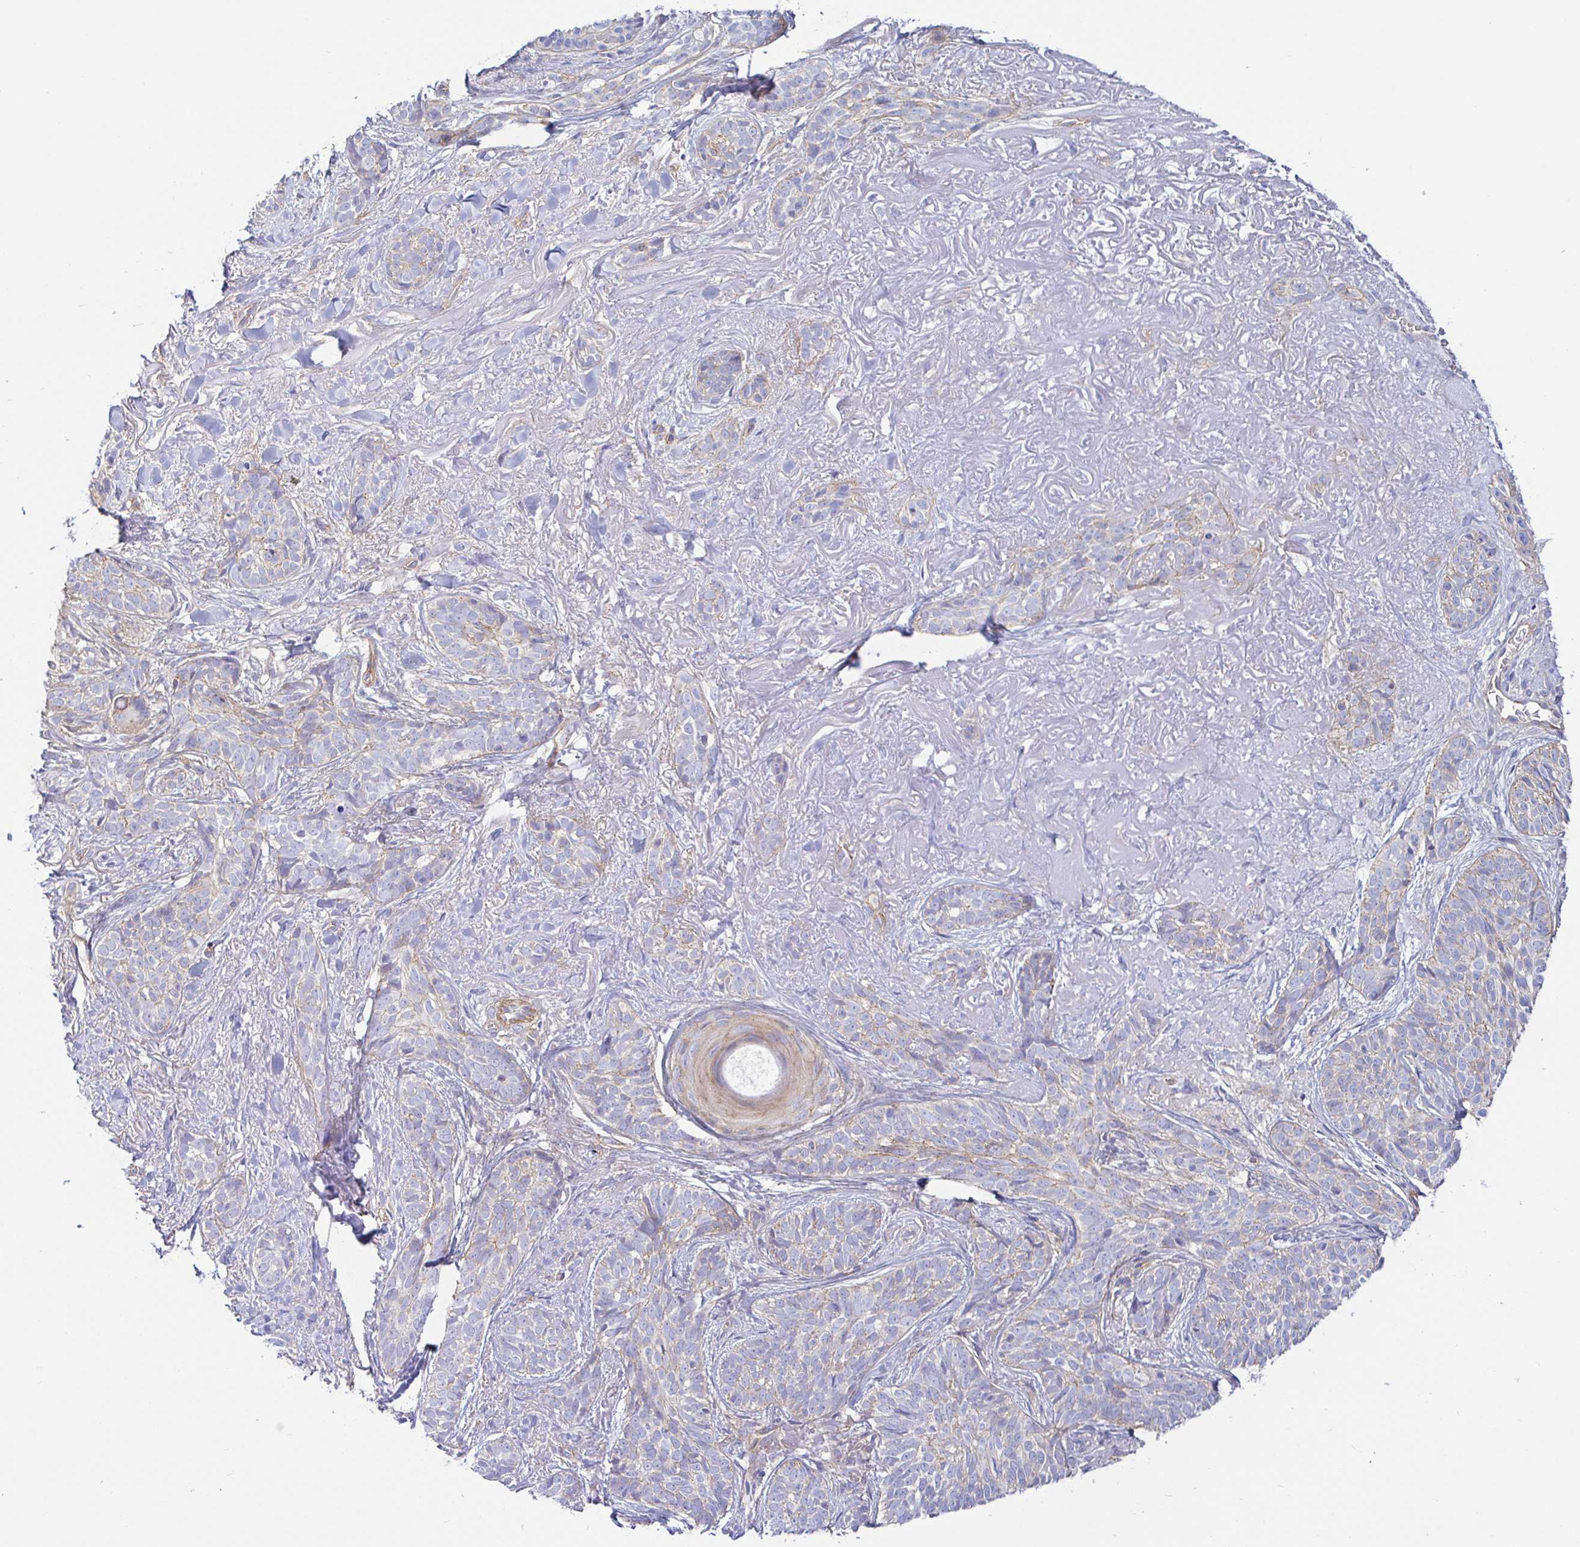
{"staining": {"intensity": "negative", "quantity": "none", "location": "none"}, "tissue": "skin cancer", "cell_type": "Tumor cells", "image_type": "cancer", "snomed": [{"axis": "morphology", "description": "Basal cell carcinoma"}, {"axis": "morphology", "description": "BCC, high aggressive"}, {"axis": "topography", "description": "Skin"}], "caption": "Human skin cancer stained for a protein using IHC displays no positivity in tumor cells.", "gene": "ARL4D", "patient": {"sex": "female", "age": 79}}